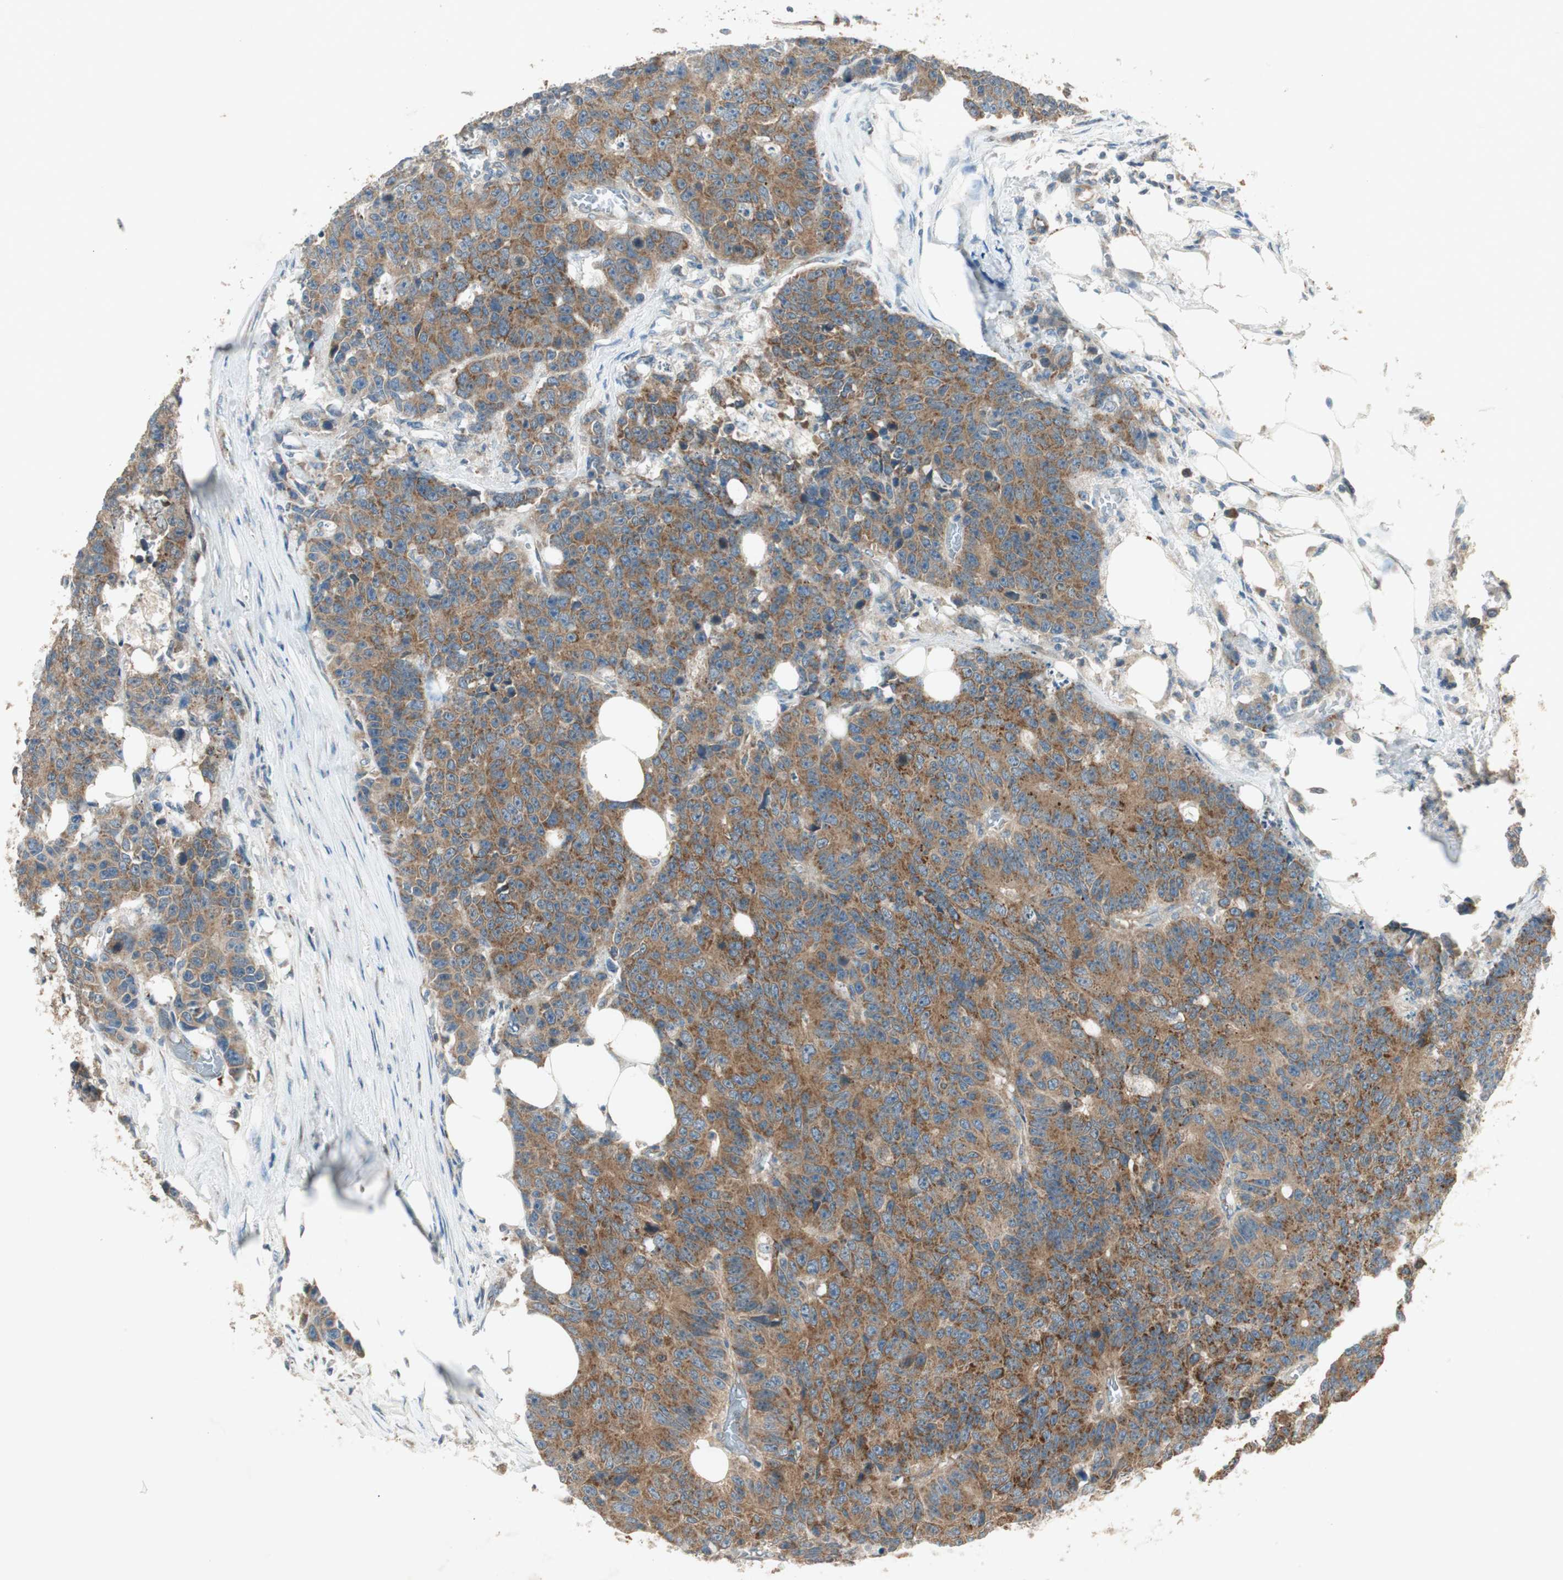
{"staining": {"intensity": "strong", "quantity": ">75%", "location": "cytoplasmic/membranous"}, "tissue": "colorectal cancer", "cell_type": "Tumor cells", "image_type": "cancer", "snomed": [{"axis": "morphology", "description": "Adenocarcinoma, NOS"}, {"axis": "topography", "description": "Colon"}], "caption": "Tumor cells display strong cytoplasmic/membranous positivity in approximately >75% of cells in colorectal cancer.", "gene": "CHADL", "patient": {"sex": "female", "age": 86}}